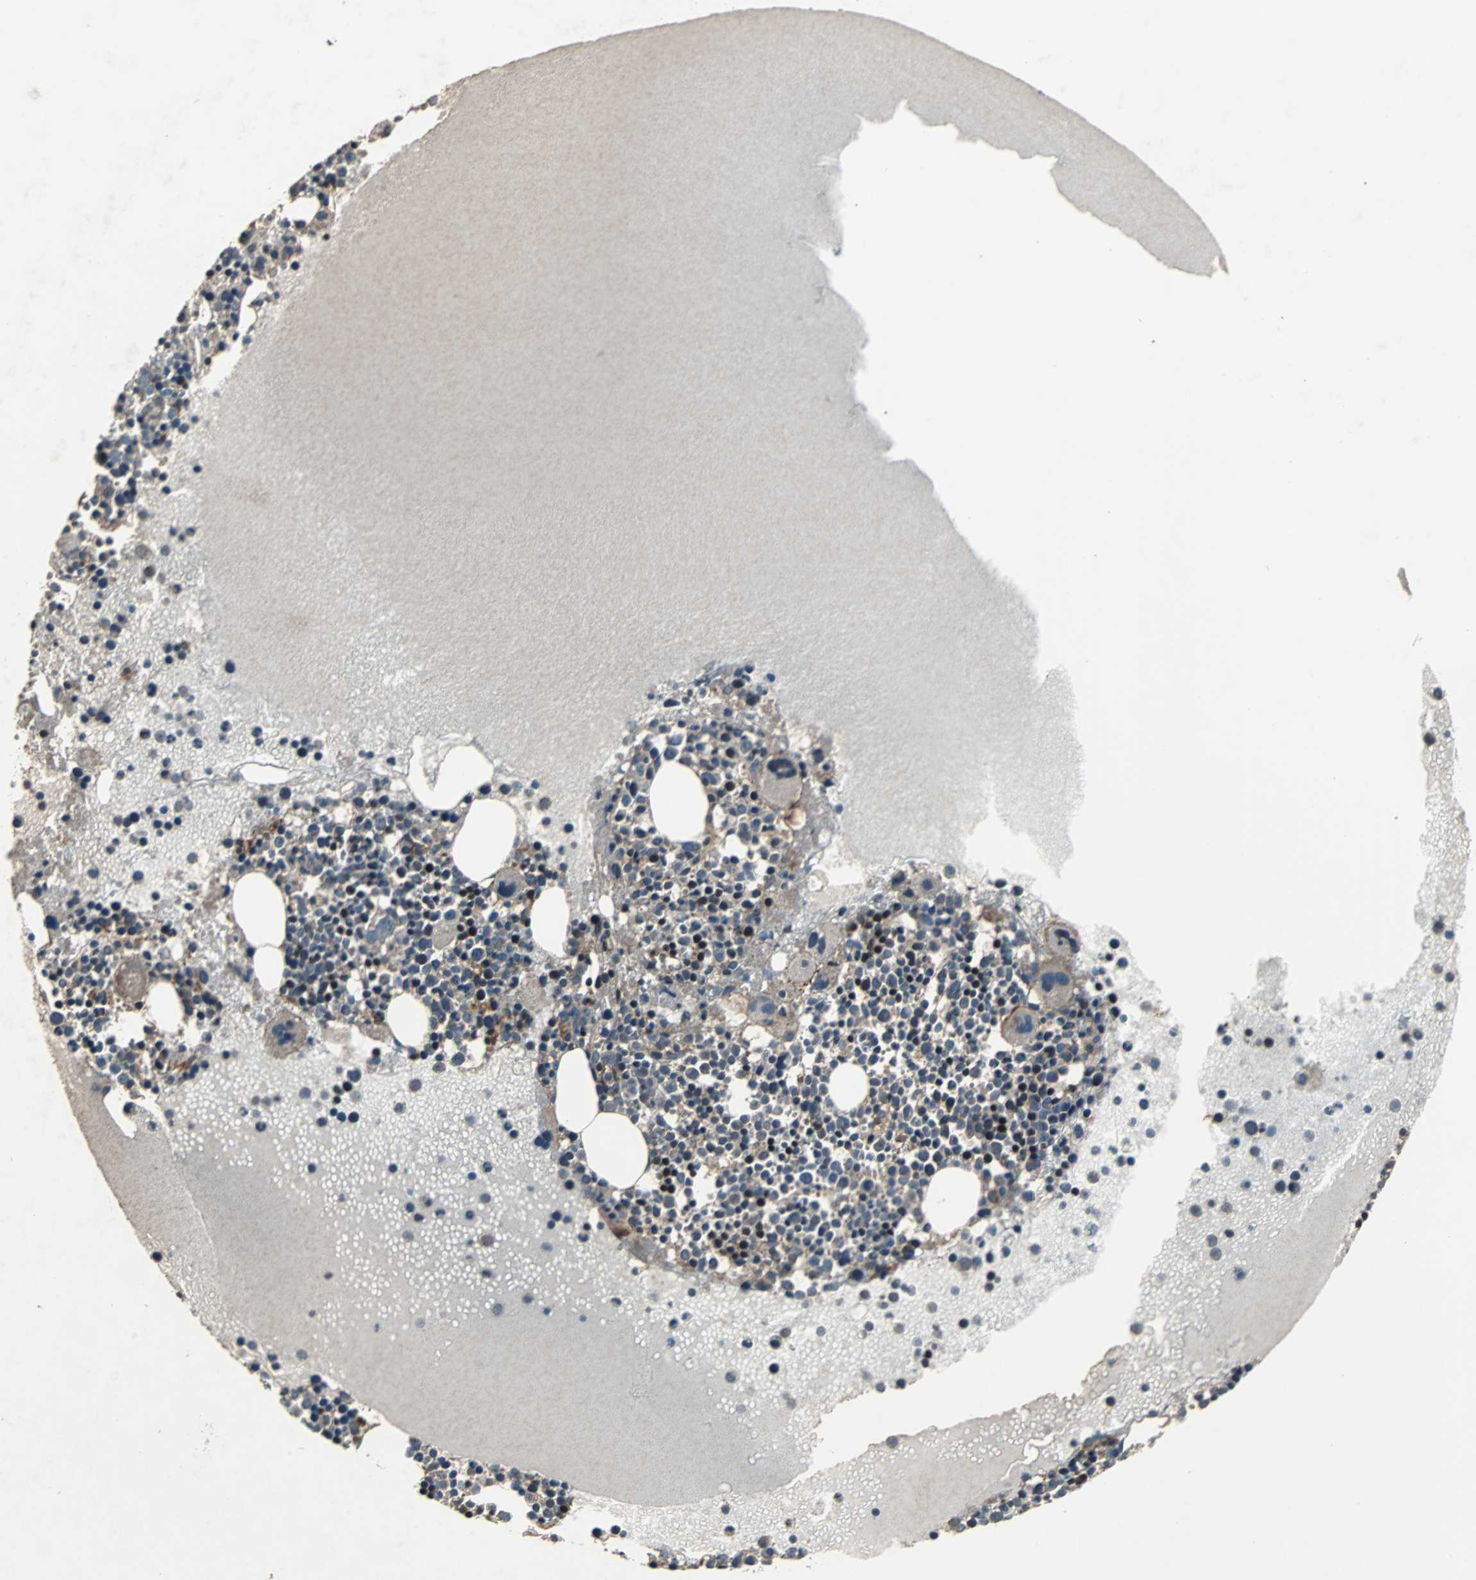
{"staining": {"intensity": "moderate", "quantity": "<25%", "location": "cytoplasmic/membranous"}, "tissue": "bone marrow", "cell_type": "Hematopoietic cells", "image_type": "normal", "snomed": [{"axis": "morphology", "description": "Normal tissue, NOS"}, {"axis": "topography", "description": "Bone marrow"}], "caption": "Immunohistochemistry (IHC) staining of benign bone marrow, which demonstrates low levels of moderate cytoplasmic/membranous expression in approximately <25% of hematopoietic cells indicating moderate cytoplasmic/membranous protein staining. The staining was performed using DAB (brown) for protein detection and nuclei were counterstained in hematoxylin (blue).", "gene": "SOS1", "patient": {"sex": "male", "age": 34}}